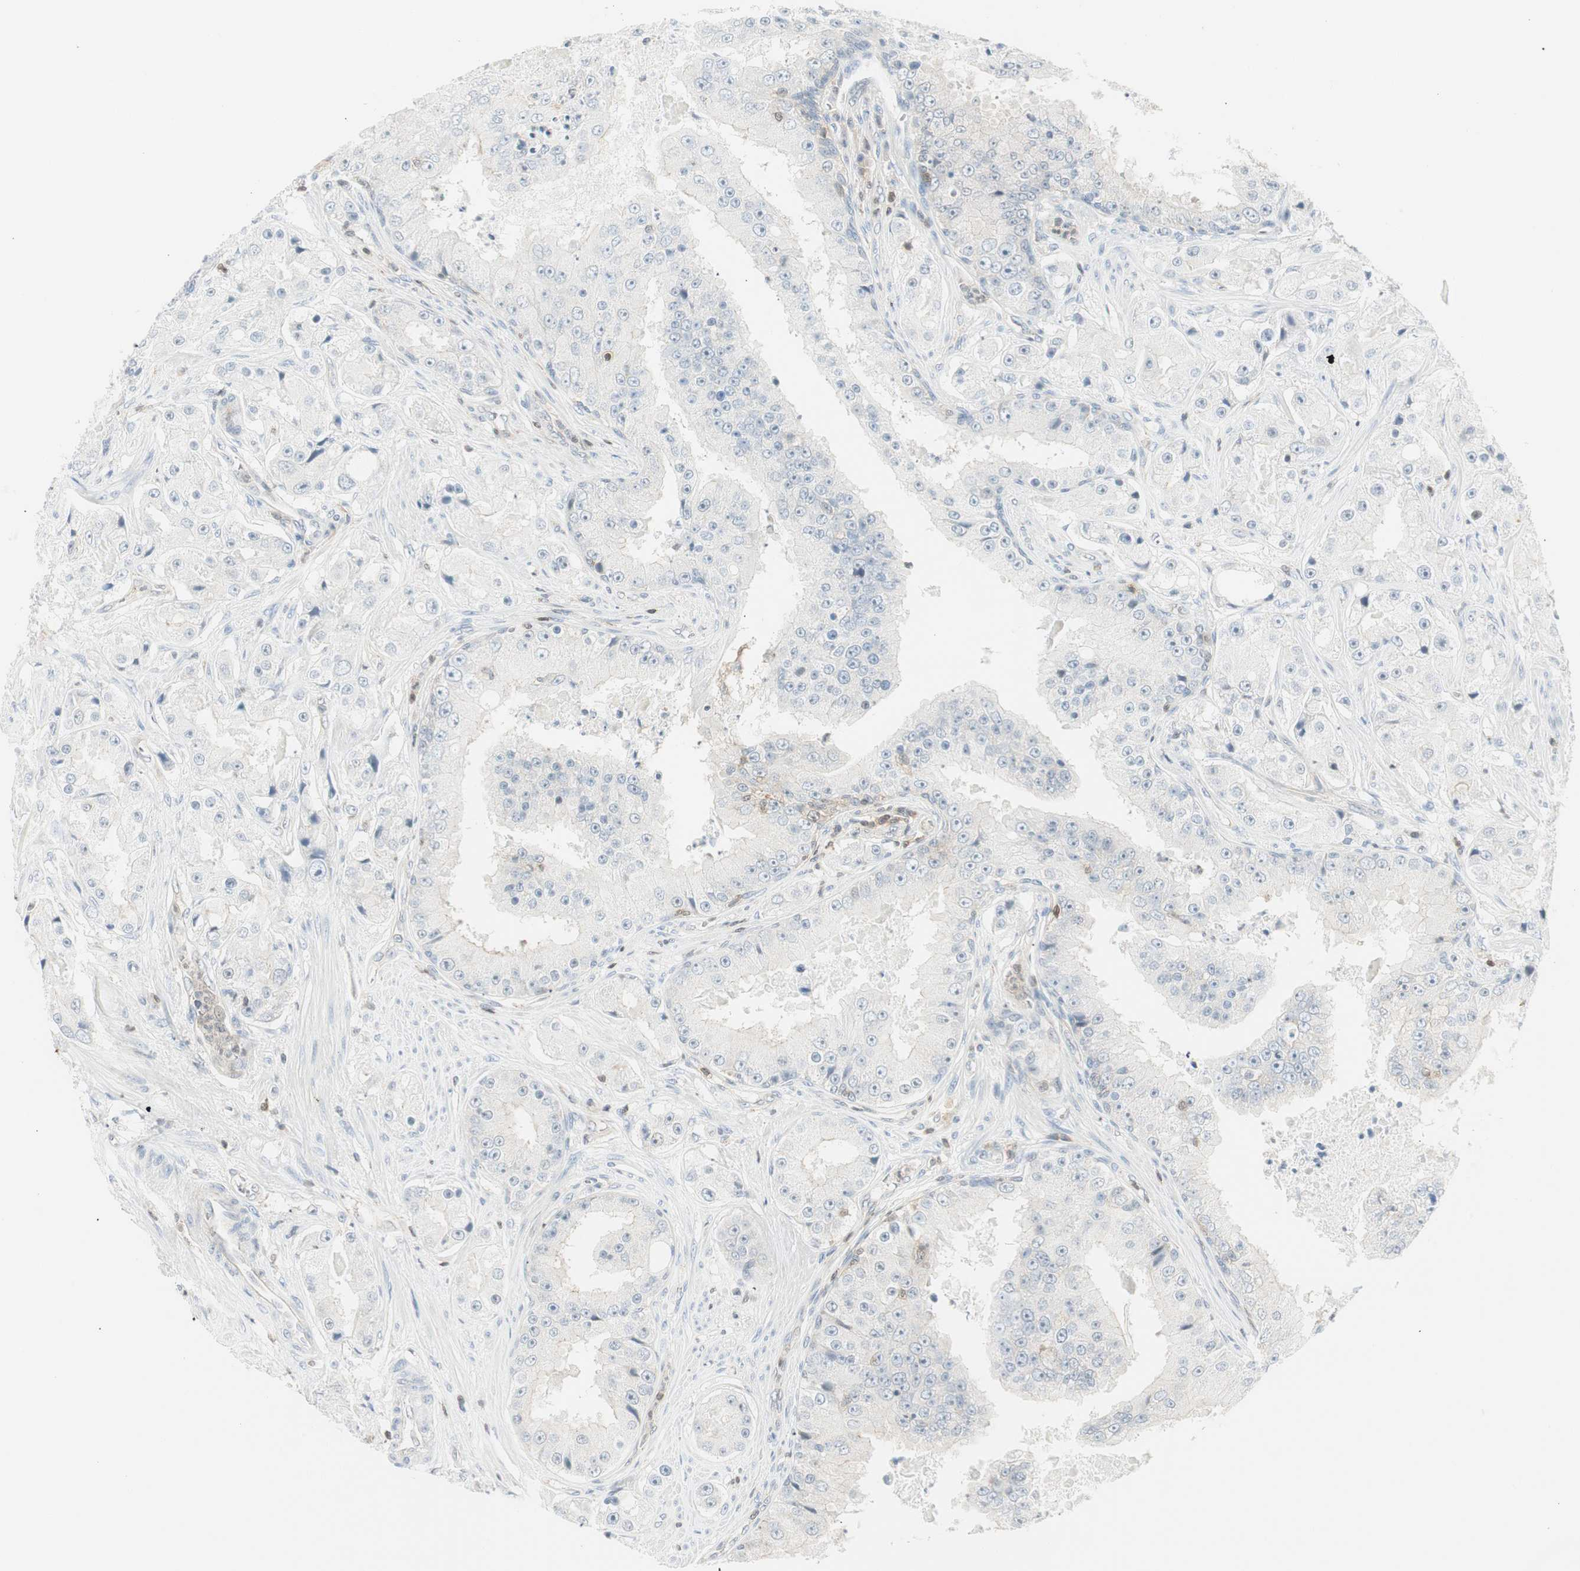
{"staining": {"intensity": "negative", "quantity": "none", "location": "none"}, "tissue": "prostate cancer", "cell_type": "Tumor cells", "image_type": "cancer", "snomed": [{"axis": "morphology", "description": "Adenocarcinoma, High grade"}, {"axis": "topography", "description": "Prostate"}], "caption": "A photomicrograph of prostate cancer stained for a protein shows no brown staining in tumor cells.", "gene": "PPP1CA", "patient": {"sex": "male", "age": 73}}